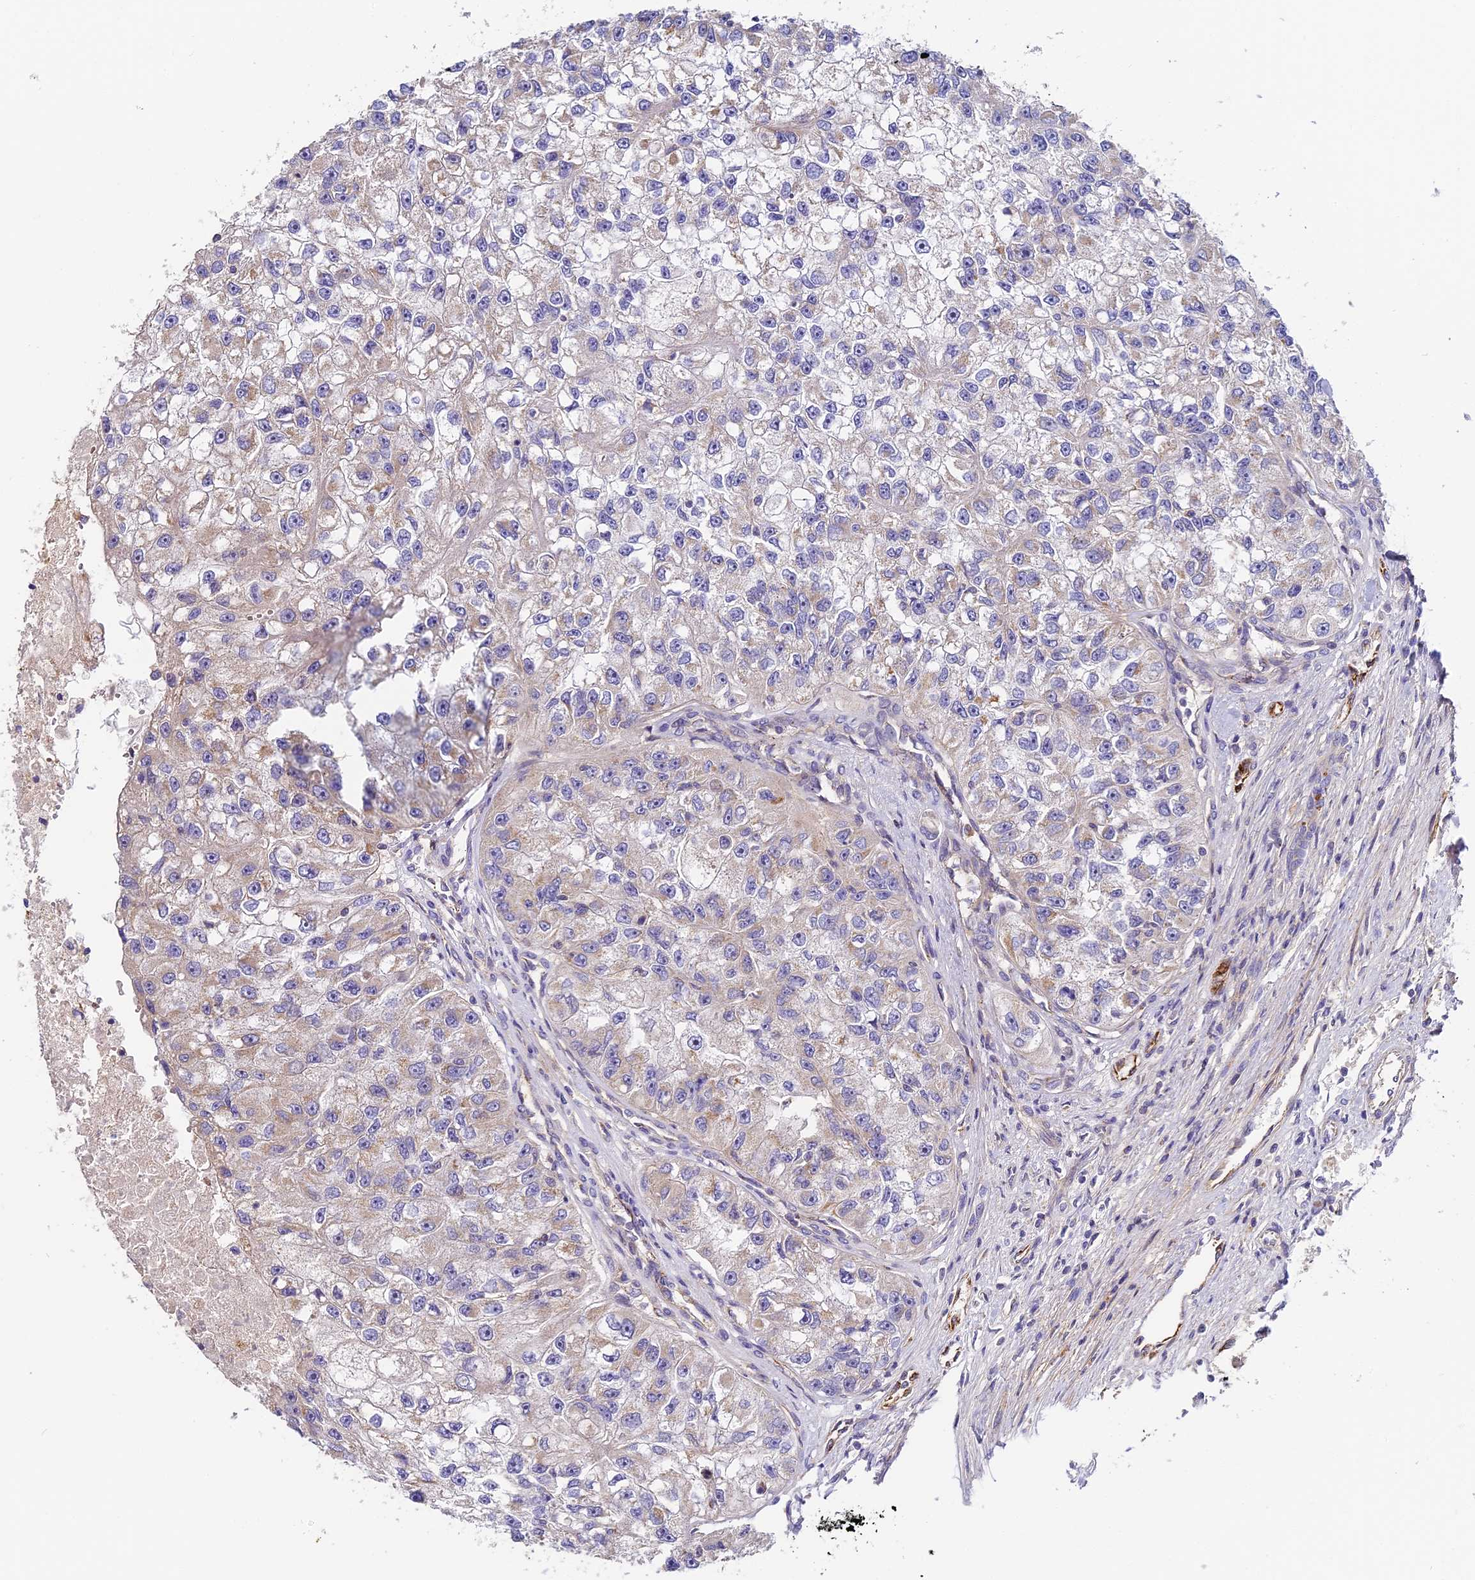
{"staining": {"intensity": "negative", "quantity": "none", "location": "none"}, "tissue": "renal cancer", "cell_type": "Tumor cells", "image_type": "cancer", "snomed": [{"axis": "morphology", "description": "Adenocarcinoma, NOS"}, {"axis": "topography", "description": "Kidney"}], "caption": "Histopathology image shows no significant protein staining in tumor cells of renal cancer (adenocarcinoma).", "gene": "MISP3", "patient": {"sex": "male", "age": 63}}